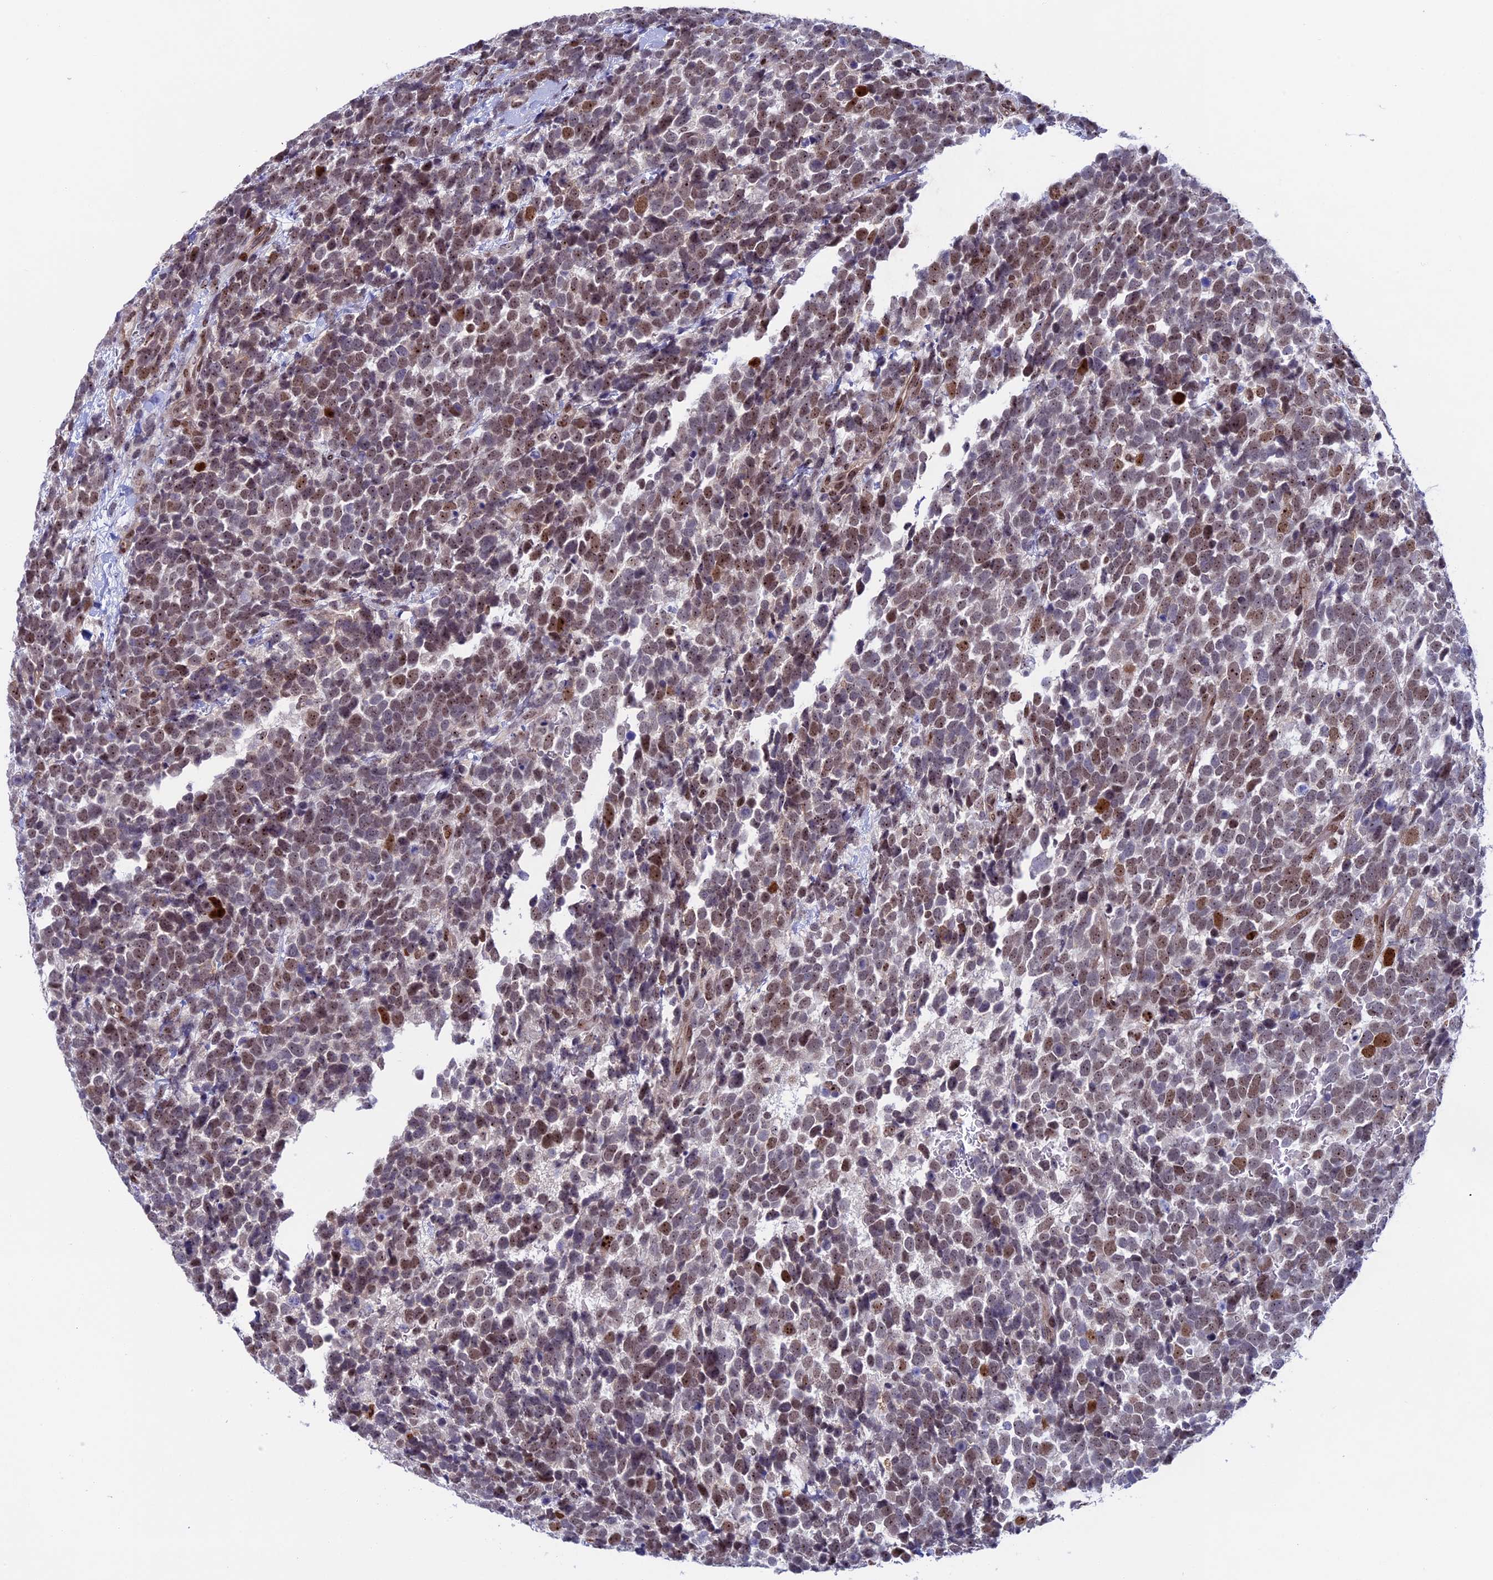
{"staining": {"intensity": "moderate", "quantity": ">75%", "location": "nuclear"}, "tissue": "urothelial cancer", "cell_type": "Tumor cells", "image_type": "cancer", "snomed": [{"axis": "morphology", "description": "Urothelial carcinoma, High grade"}, {"axis": "topography", "description": "Urinary bladder"}], "caption": "Protein expression analysis of urothelial carcinoma (high-grade) demonstrates moderate nuclear staining in approximately >75% of tumor cells.", "gene": "CCDC86", "patient": {"sex": "female", "age": 82}}